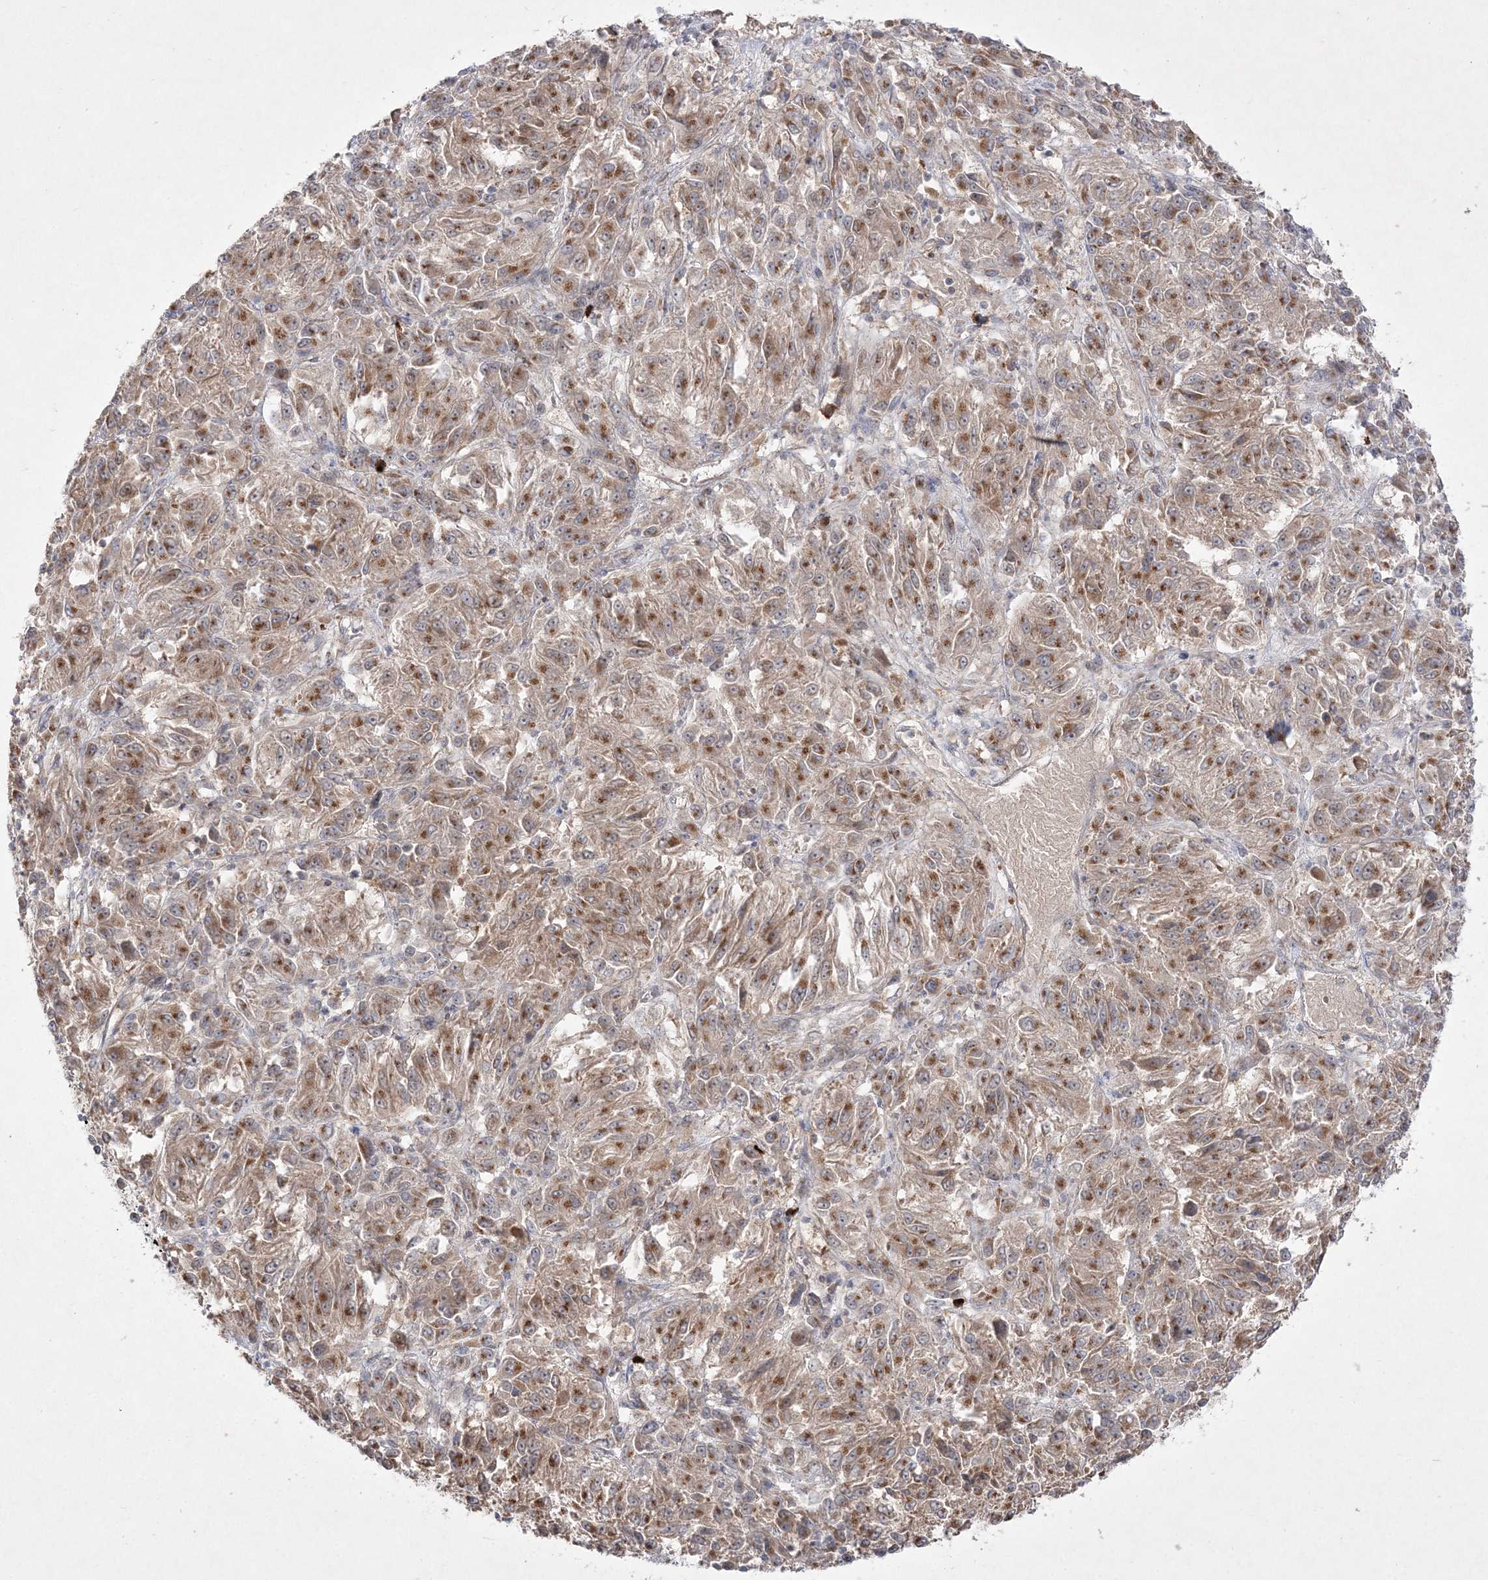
{"staining": {"intensity": "moderate", "quantity": ">75%", "location": "cytoplasmic/membranous"}, "tissue": "melanoma", "cell_type": "Tumor cells", "image_type": "cancer", "snomed": [{"axis": "morphology", "description": "Malignant melanoma, Metastatic site"}, {"axis": "topography", "description": "Lung"}], "caption": "DAB (3,3'-diaminobenzidine) immunohistochemical staining of melanoma displays moderate cytoplasmic/membranous protein positivity in about >75% of tumor cells.", "gene": "CLNK", "patient": {"sex": "male", "age": 64}}